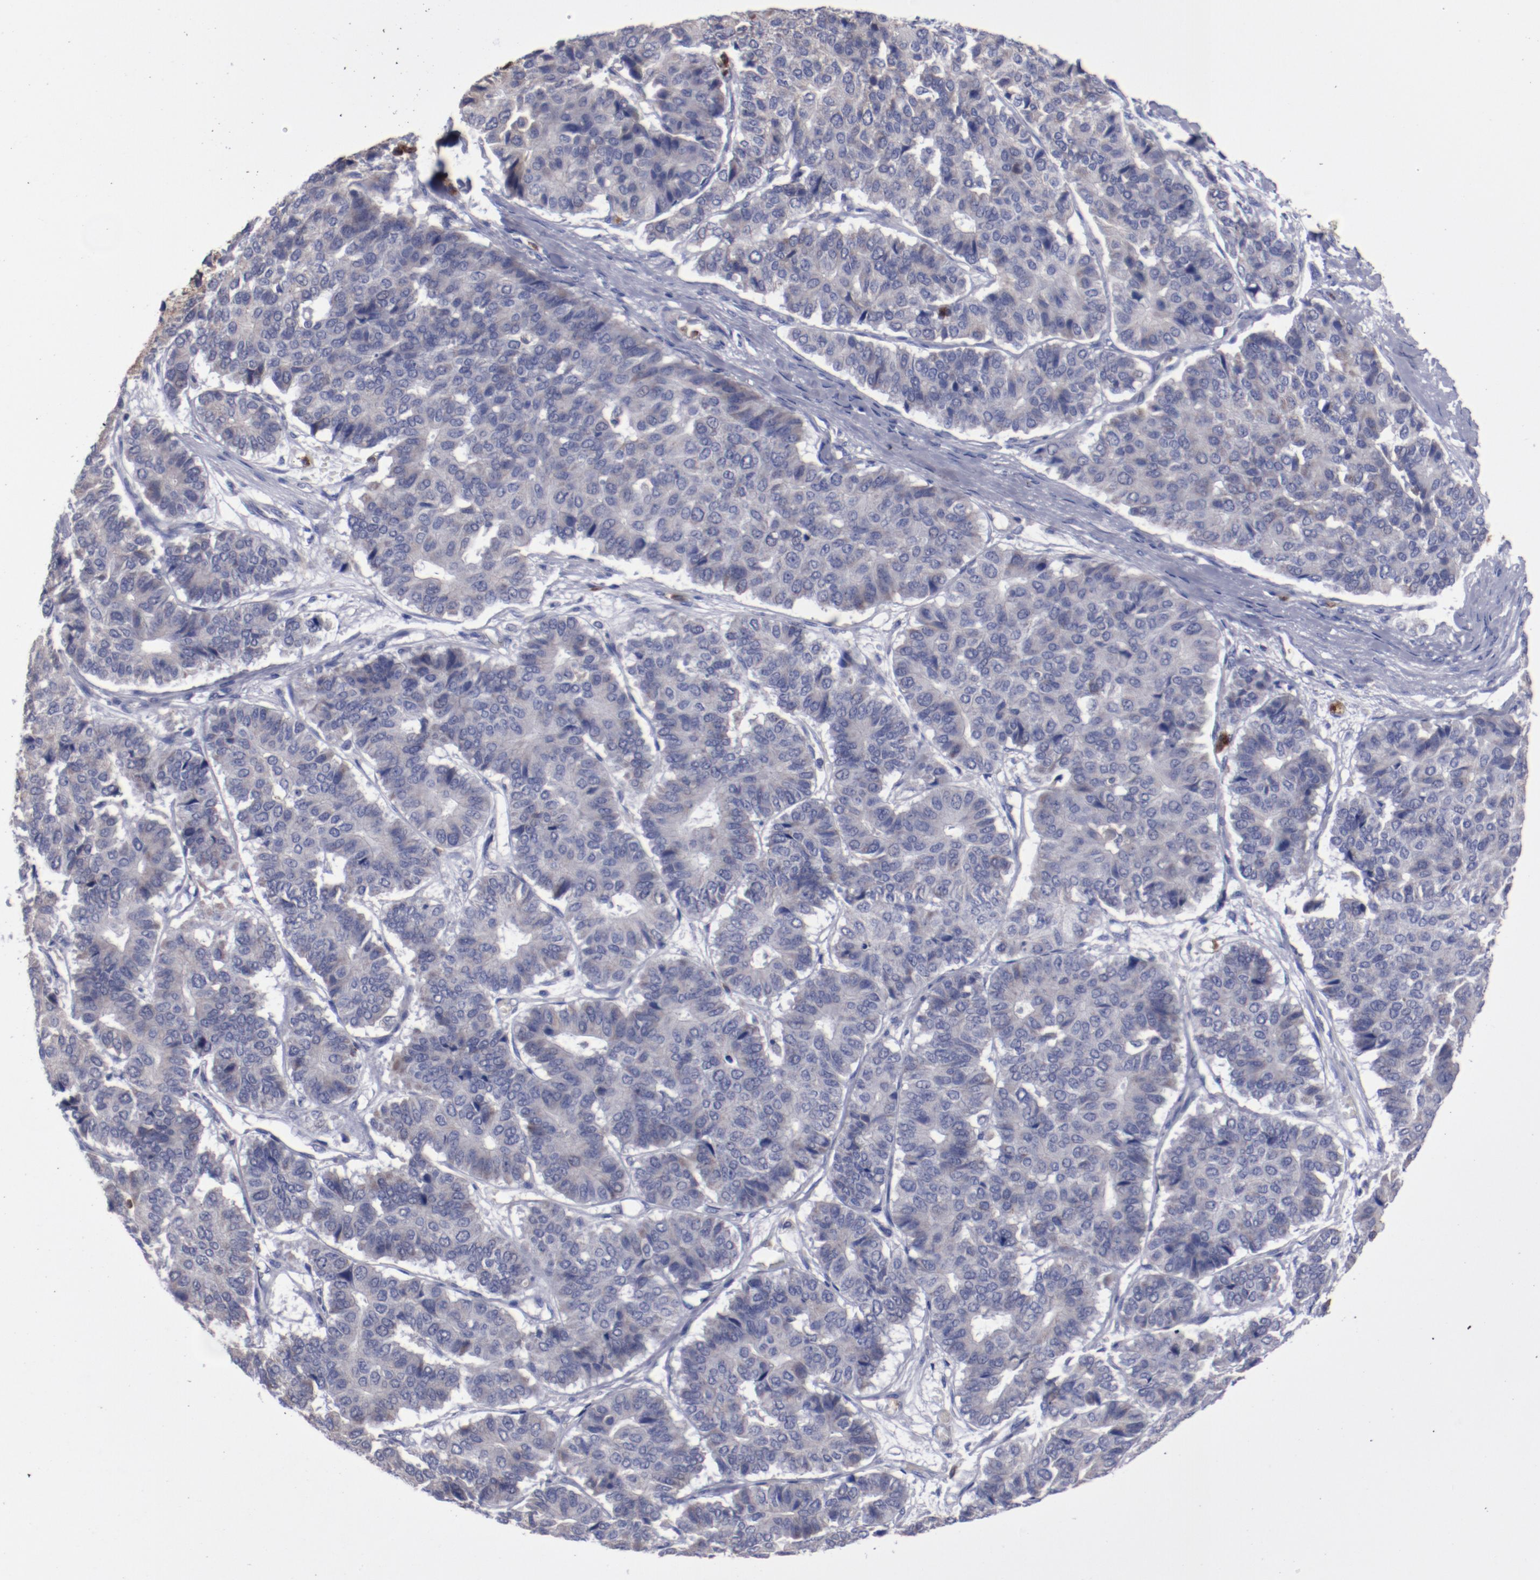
{"staining": {"intensity": "weak", "quantity": ">75%", "location": "cytoplasmic/membranous"}, "tissue": "pancreatic cancer", "cell_type": "Tumor cells", "image_type": "cancer", "snomed": [{"axis": "morphology", "description": "Adenocarcinoma, NOS"}, {"axis": "topography", "description": "Pancreas"}], "caption": "Protein expression analysis of human pancreatic adenocarcinoma reveals weak cytoplasmic/membranous positivity in approximately >75% of tumor cells.", "gene": "FGR", "patient": {"sex": "male", "age": 50}}